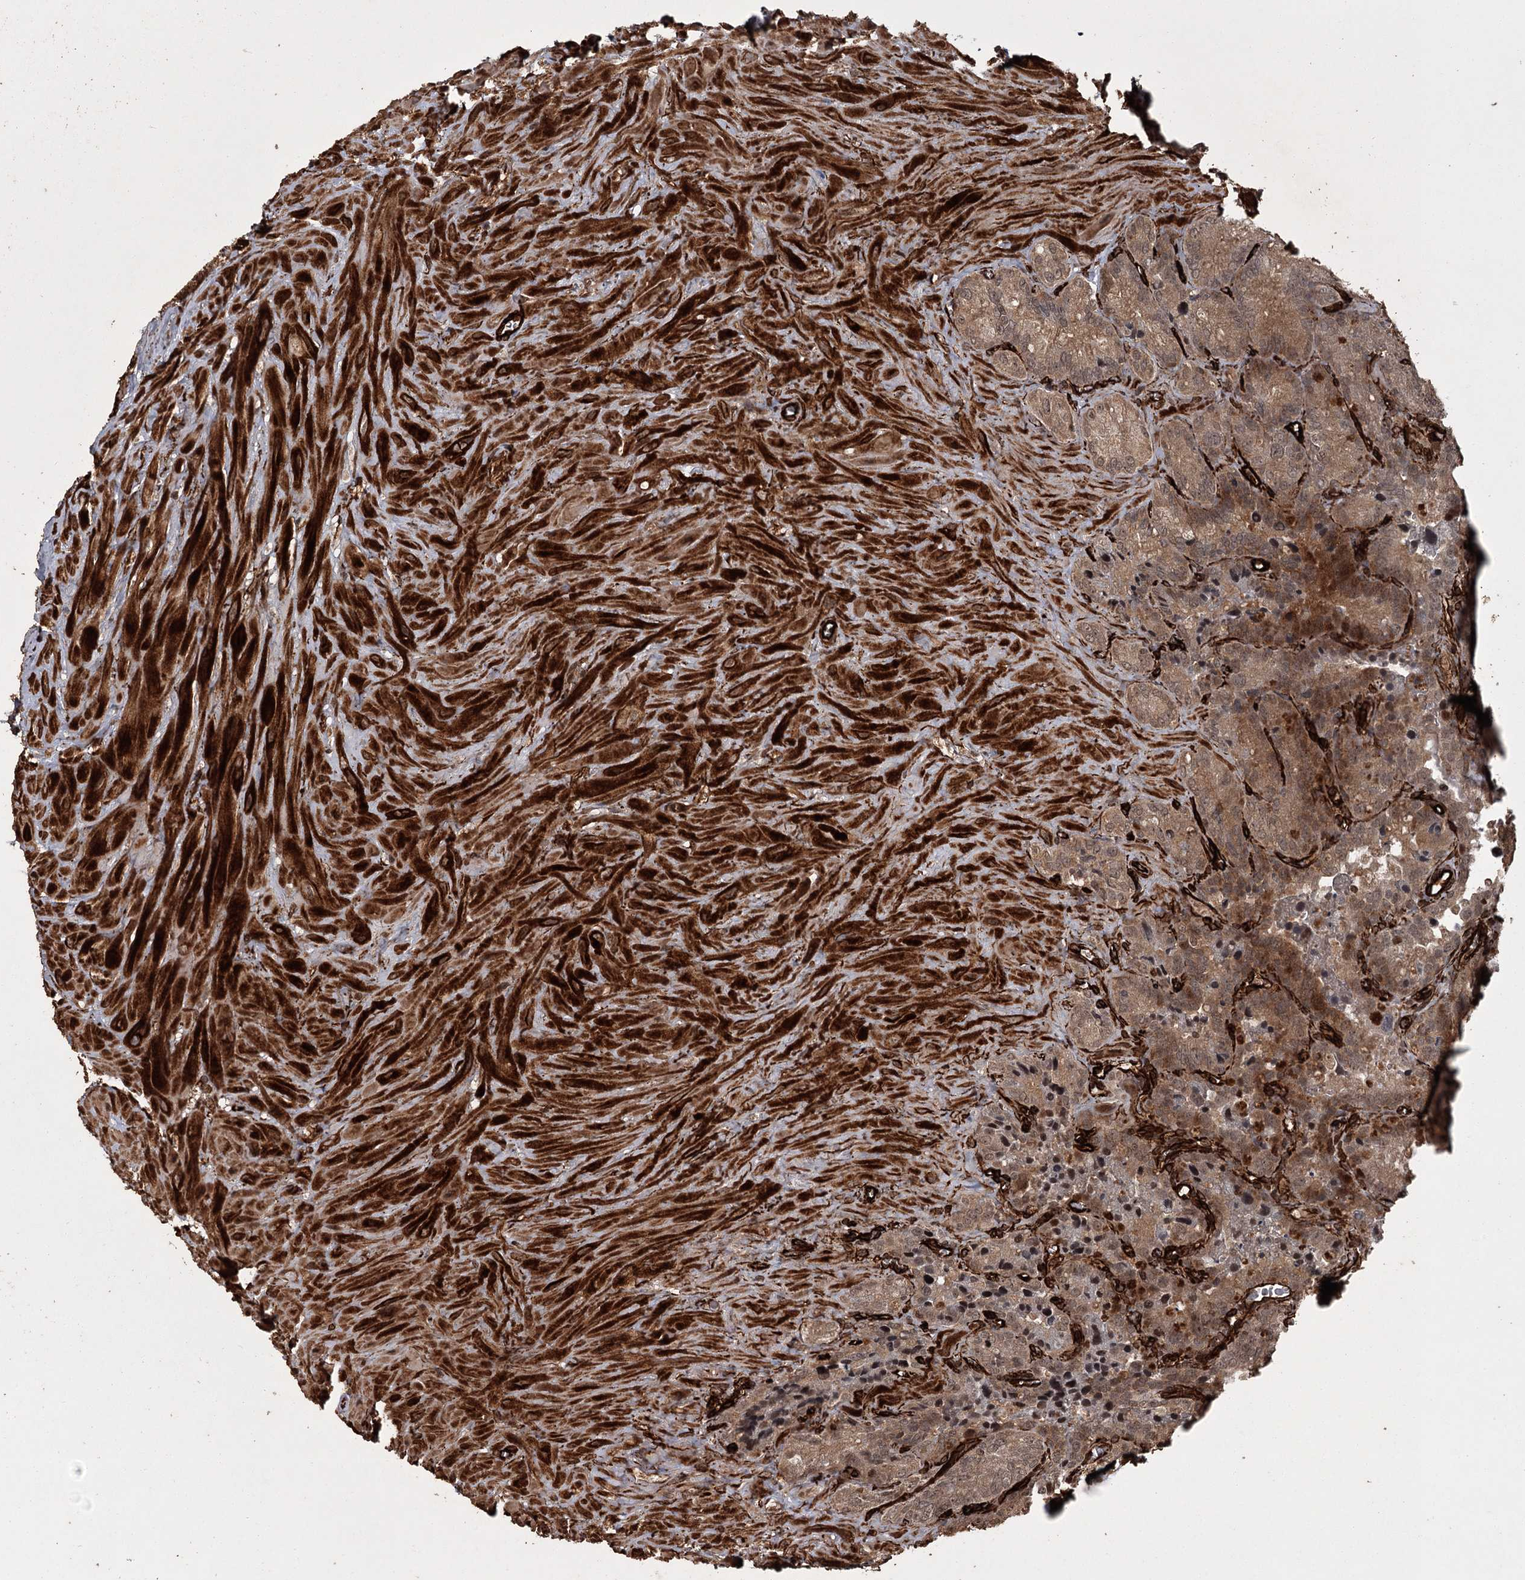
{"staining": {"intensity": "moderate", "quantity": ">75%", "location": "cytoplasmic/membranous,nuclear"}, "tissue": "seminal vesicle", "cell_type": "Glandular cells", "image_type": "normal", "snomed": [{"axis": "morphology", "description": "Normal tissue, NOS"}, {"axis": "topography", "description": "Seminal veicle"}], "caption": "An immunohistochemistry (IHC) micrograph of unremarkable tissue is shown. Protein staining in brown highlights moderate cytoplasmic/membranous,nuclear positivity in seminal vesicle within glandular cells.", "gene": "RPAP3", "patient": {"sex": "male", "age": 62}}